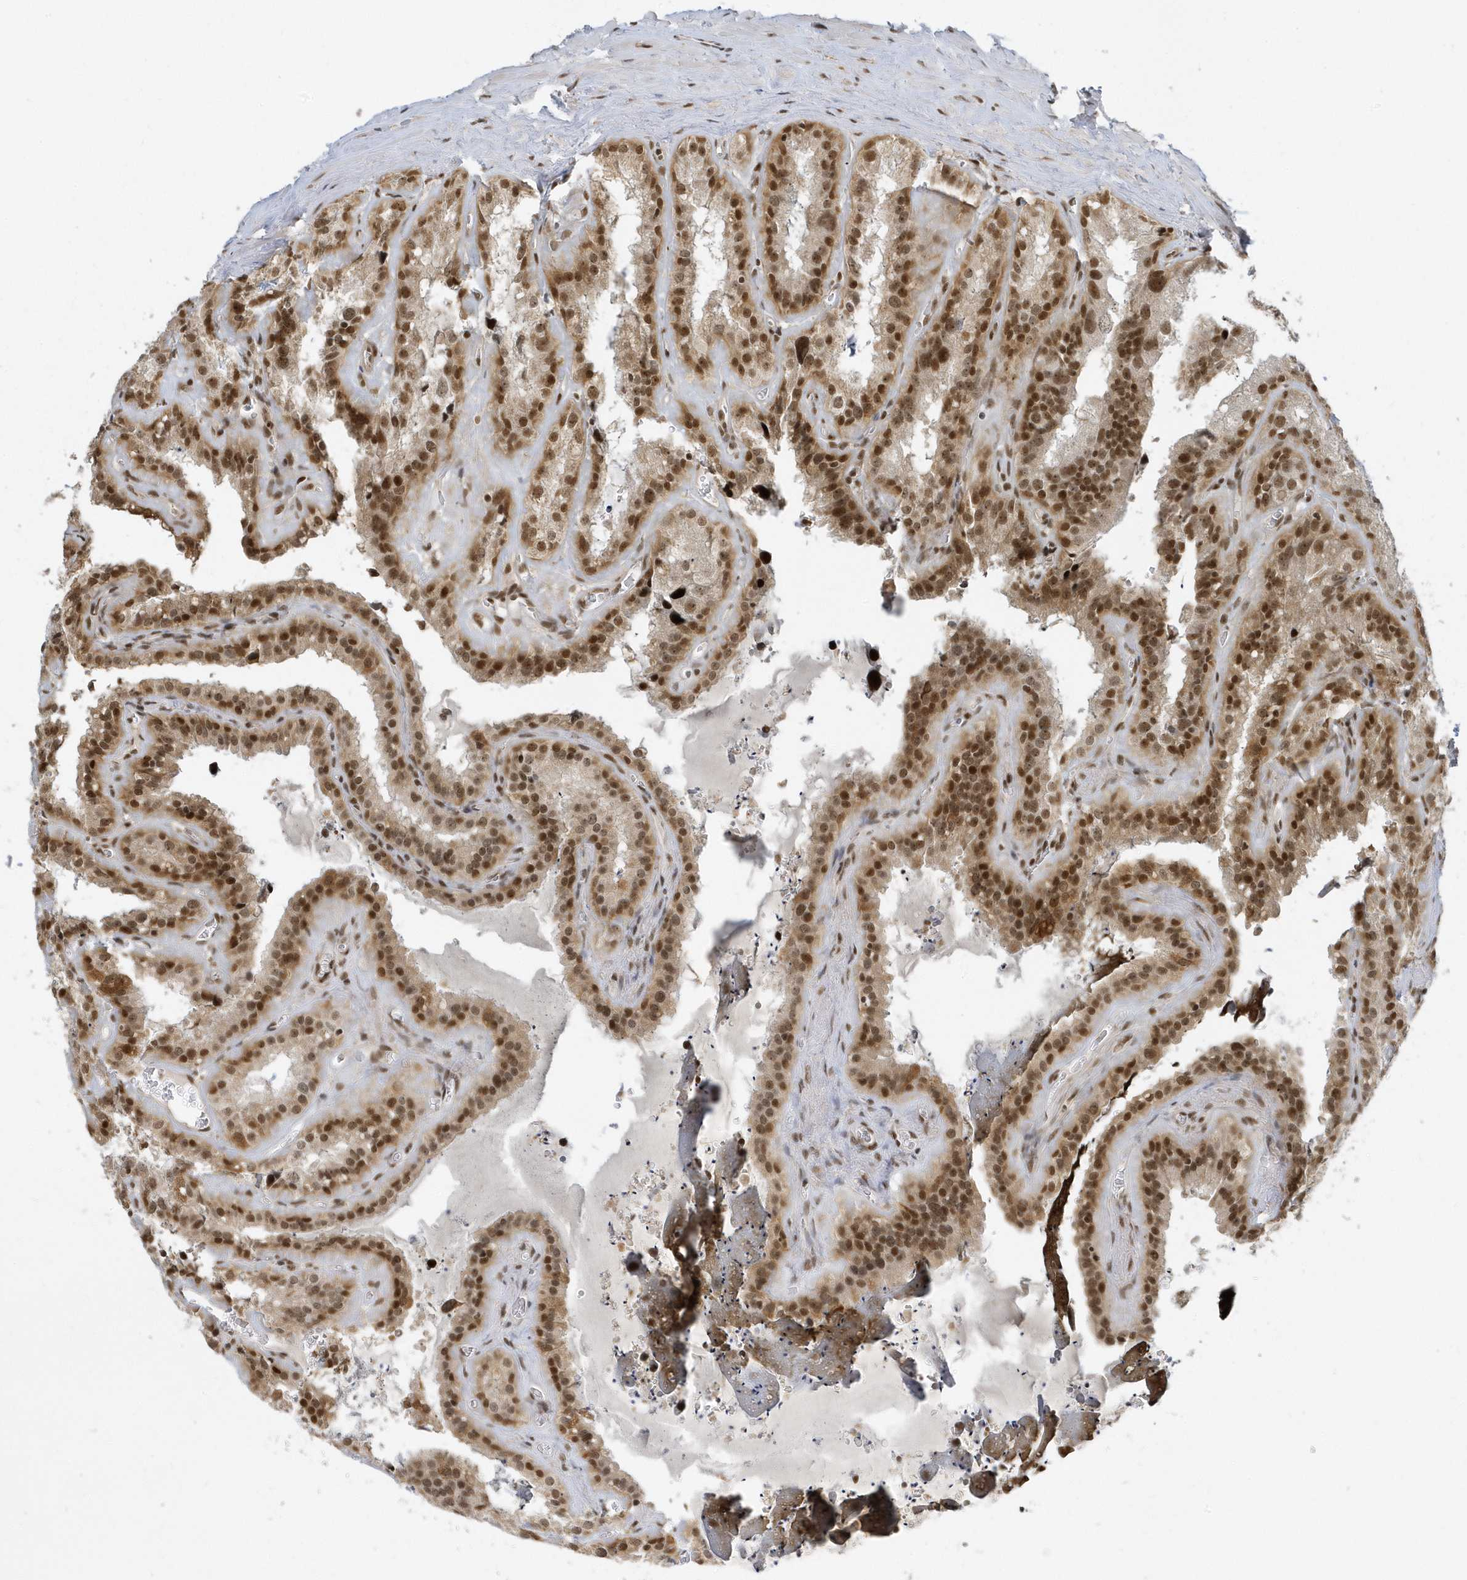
{"staining": {"intensity": "moderate", "quantity": ">75%", "location": "cytoplasmic/membranous,nuclear"}, "tissue": "seminal vesicle", "cell_type": "Glandular cells", "image_type": "normal", "snomed": [{"axis": "morphology", "description": "Normal tissue, NOS"}, {"axis": "topography", "description": "Prostate"}, {"axis": "topography", "description": "Seminal veicle"}], "caption": "Glandular cells display moderate cytoplasmic/membranous,nuclear positivity in about >75% of cells in benign seminal vesicle.", "gene": "ZNF740", "patient": {"sex": "male", "age": 59}}